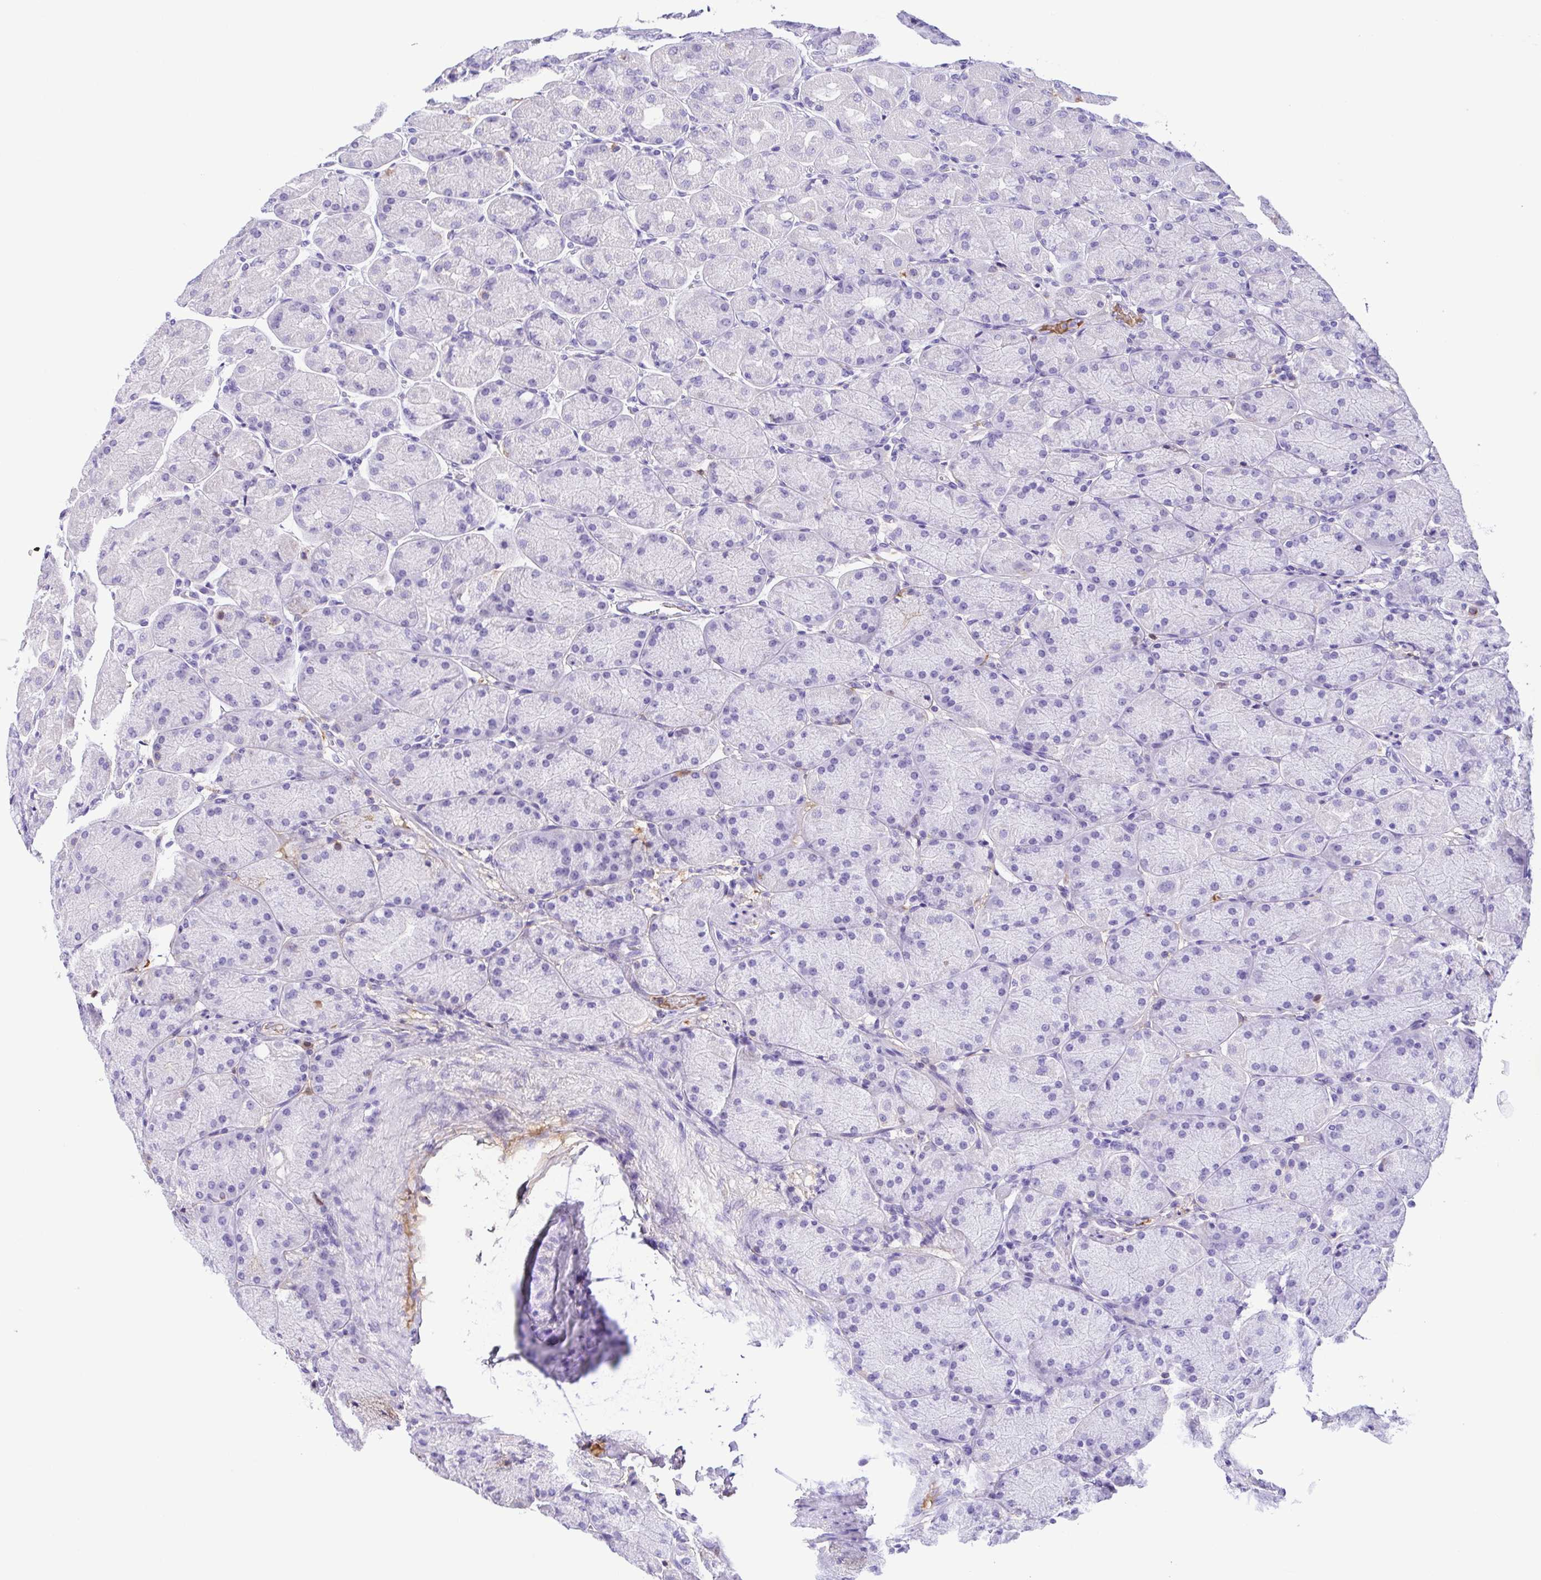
{"staining": {"intensity": "negative", "quantity": "none", "location": "none"}, "tissue": "stomach", "cell_type": "Glandular cells", "image_type": "normal", "snomed": [{"axis": "morphology", "description": "Normal tissue, NOS"}, {"axis": "topography", "description": "Stomach, upper"}], "caption": "DAB immunohistochemical staining of unremarkable human stomach demonstrates no significant expression in glandular cells. The staining is performed using DAB brown chromogen with nuclei counter-stained in using hematoxylin.", "gene": "IGFL1", "patient": {"sex": "female", "age": 56}}